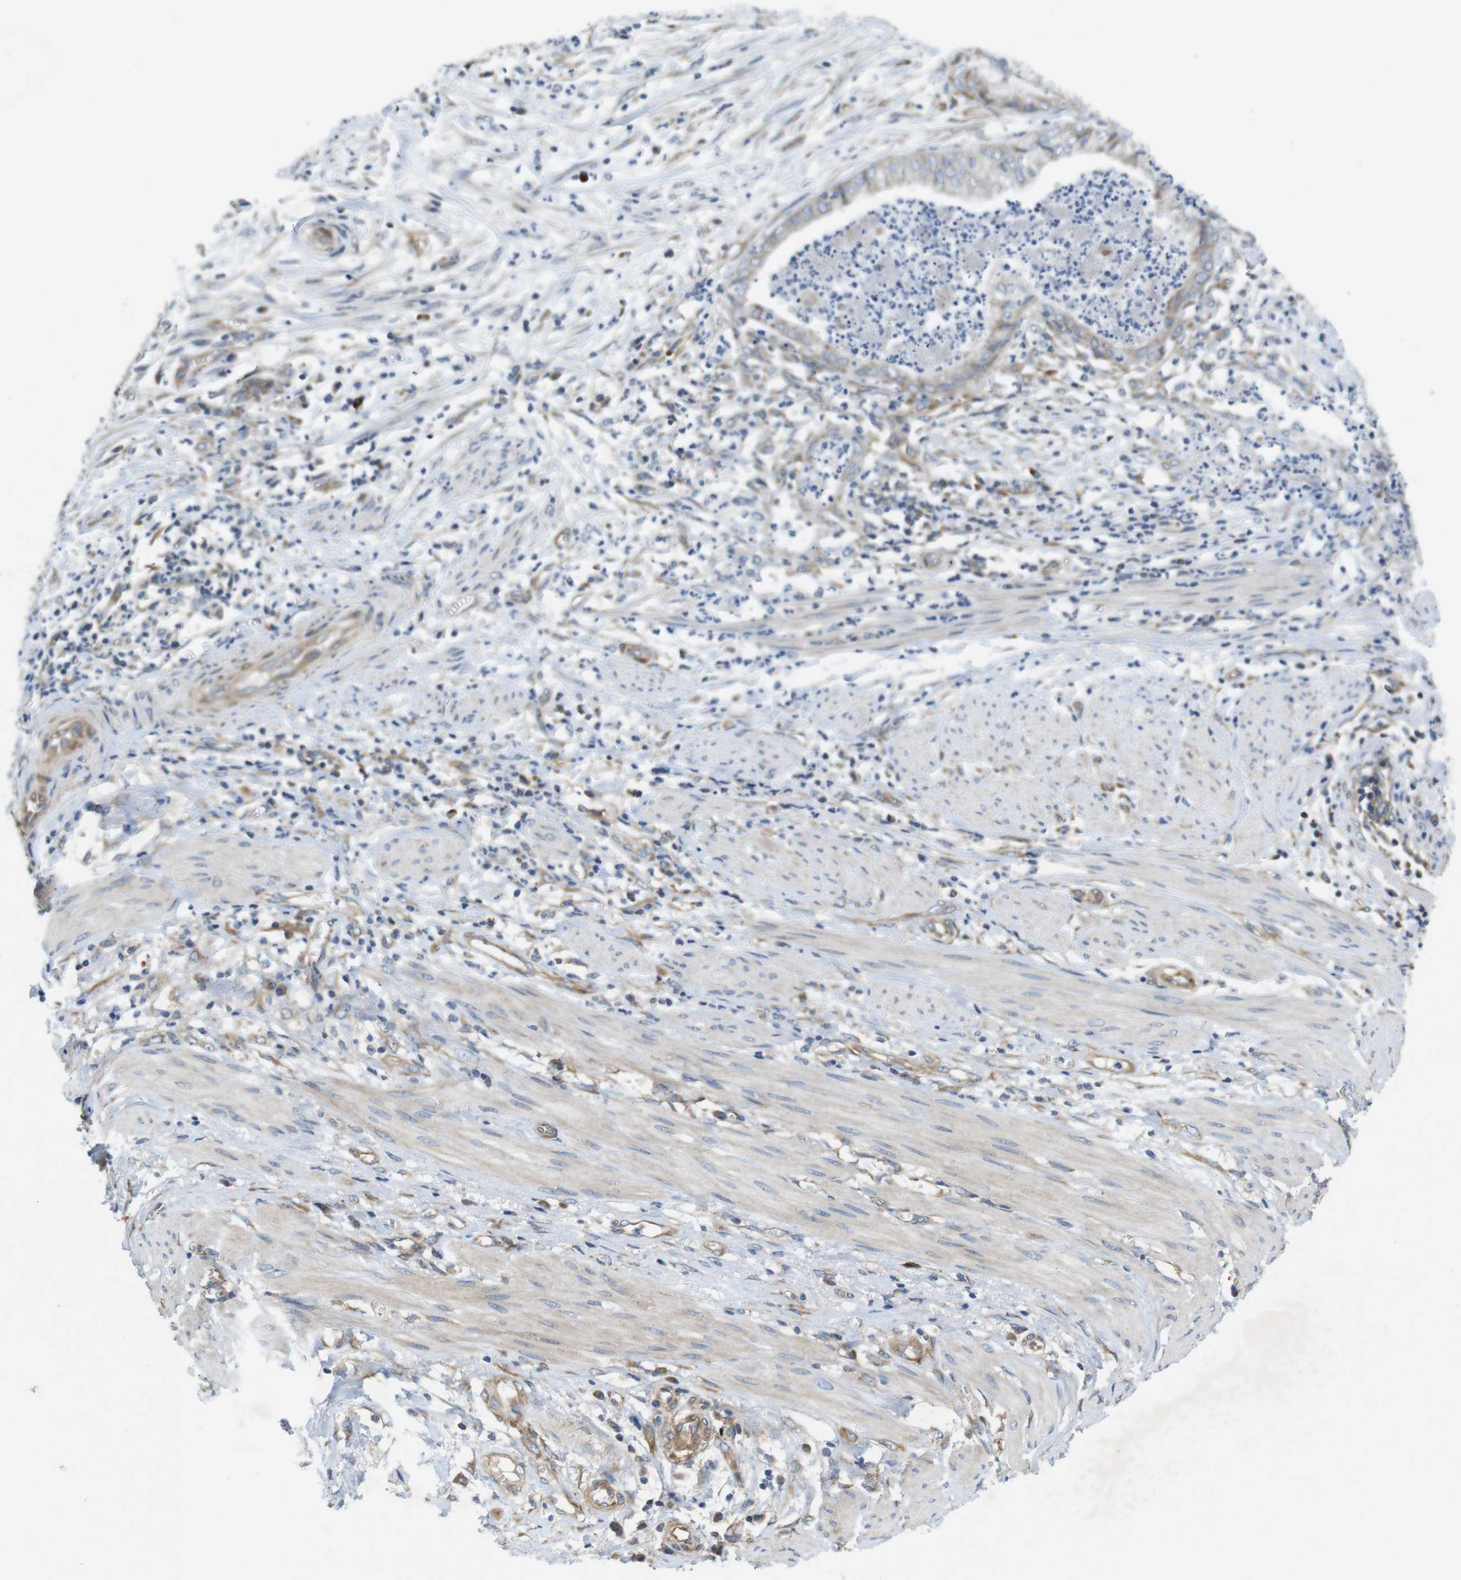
{"staining": {"intensity": "moderate", "quantity": "<25%", "location": "cytoplasmic/membranous"}, "tissue": "endometrial cancer", "cell_type": "Tumor cells", "image_type": "cancer", "snomed": [{"axis": "morphology", "description": "Necrosis, NOS"}, {"axis": "morphology", "description": "Adenocarcinoma, NOS"}, {"axis": "topography", "description": "Endometrium"}], "caption": "There is low levels of moderate cytoplasmic/membranous staining in tumor cells of endometrial adenocarcinoma, as demonstrated by immunohistochemical staining (brown color).", "gene": "DCLK1", "patient": {"sex": "female", "age": 79}}